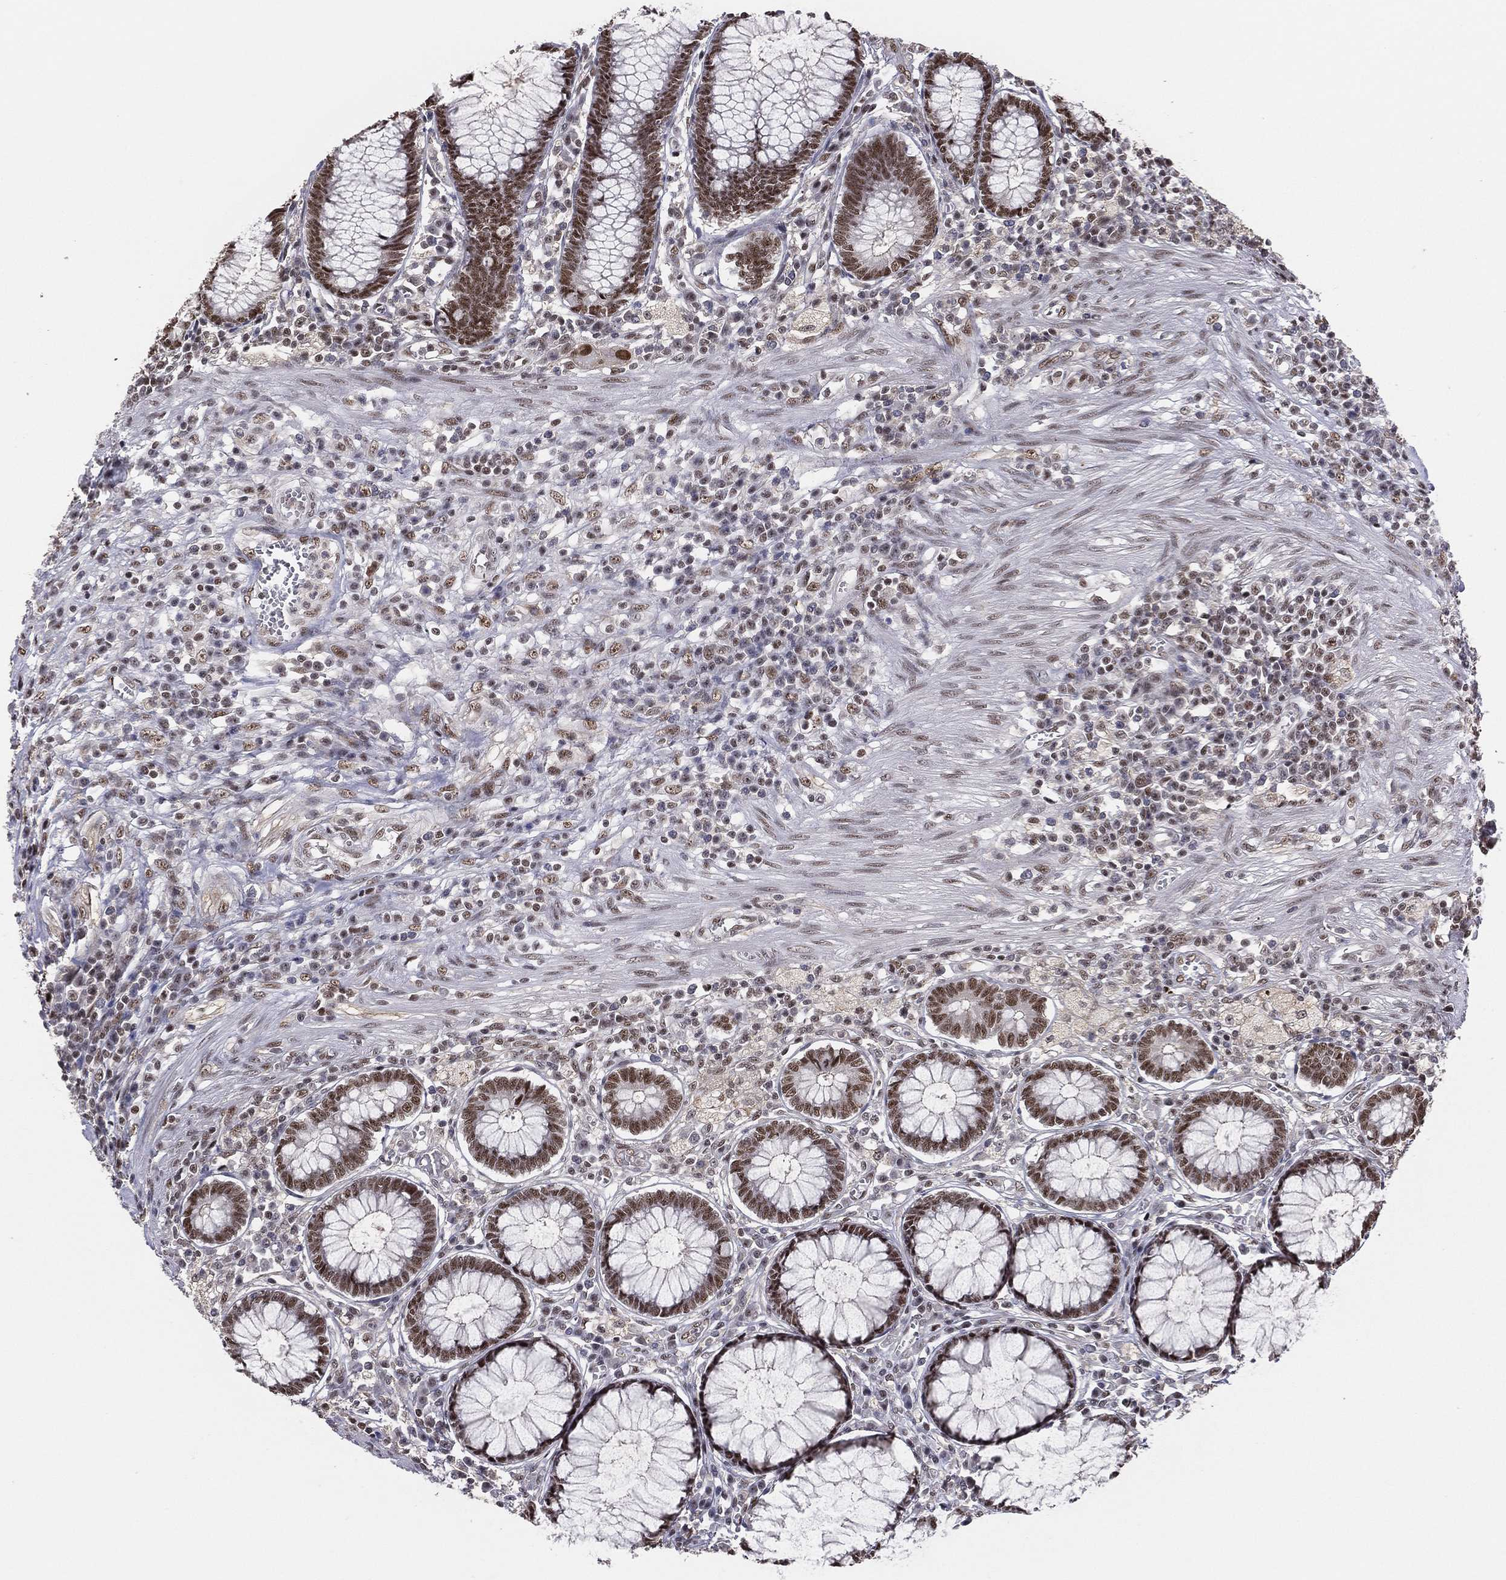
{"staining": {"intensity": "weak", "quantity": "25%-75%", "location": "nuclear"}, "tissue": "colon", "cell_type": "Endothelial cells", "image_type": "normal", "snomed": [{"axis": "morphology", "description": "Normal tissue, NOS"}, {"axis": "topography", "description": "Colon"}], "caption": "Colon stained for a protein (brown) shows weak nuclear positive staining in approximately 25%-75% of endothelial cells.", "gene": "GPALPP1", "patient": {"sex": "male", "age": 65}}